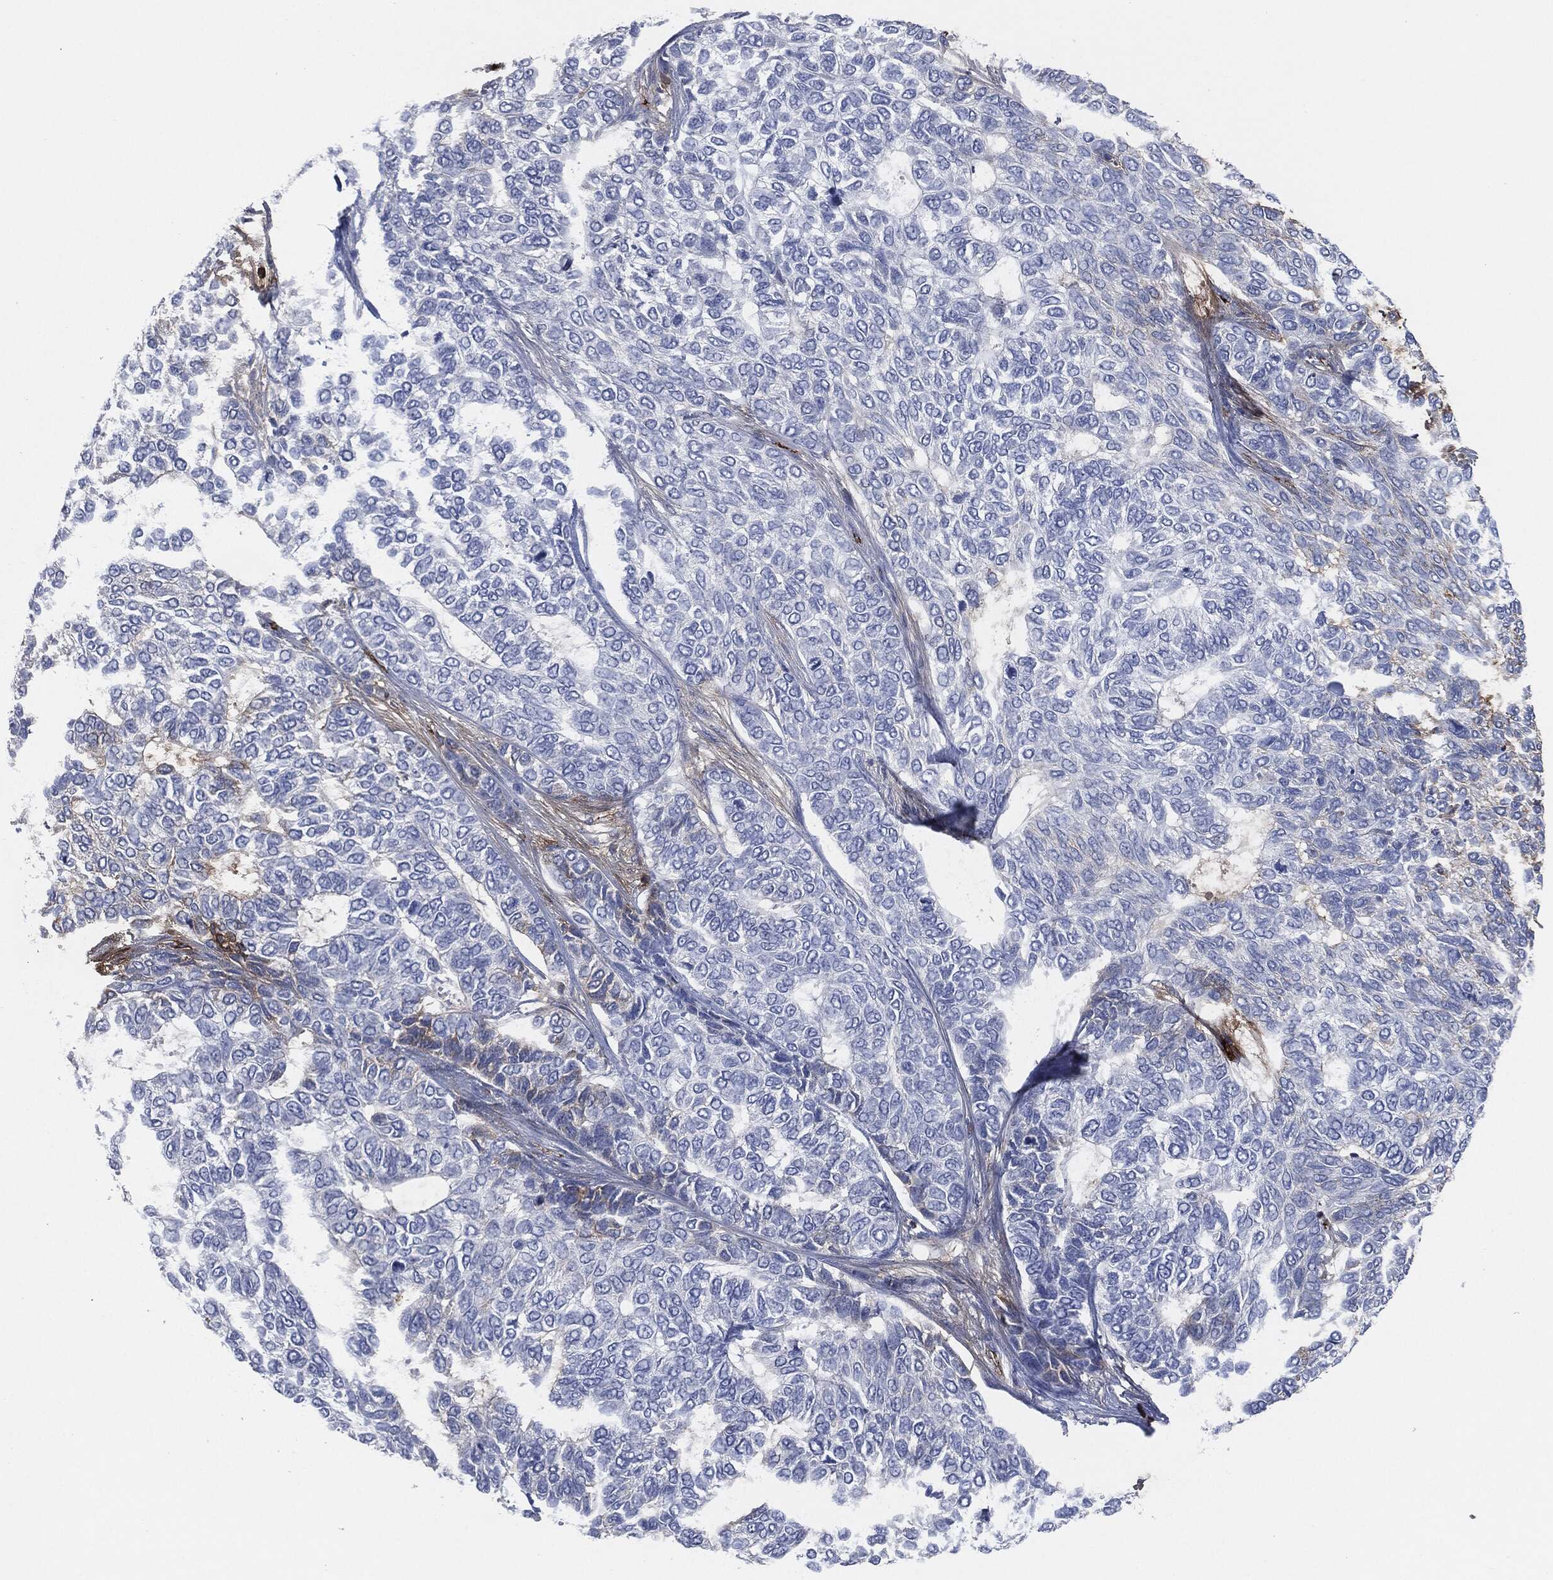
{"staining": {"intensity": "negative", "quantity": "none", "location": "none"}, "tissue": "skin cancer", "cell_type": "Tumor cells", "image_type": "cancer", "snomed": [{"axis": "morphology", "description": "Basal cell carcinoma"}, {"axis": "topography", "description": "Skin"}], "caption": "Histopathology image shows no significant protein positivity in tumor cells of skin cancer. The staining is performed using DAB brown chromogen with nuclei counter-stained in using hematoxylin.", "gene": "APOB", "patient": {"sex": "female", "age": 65}}